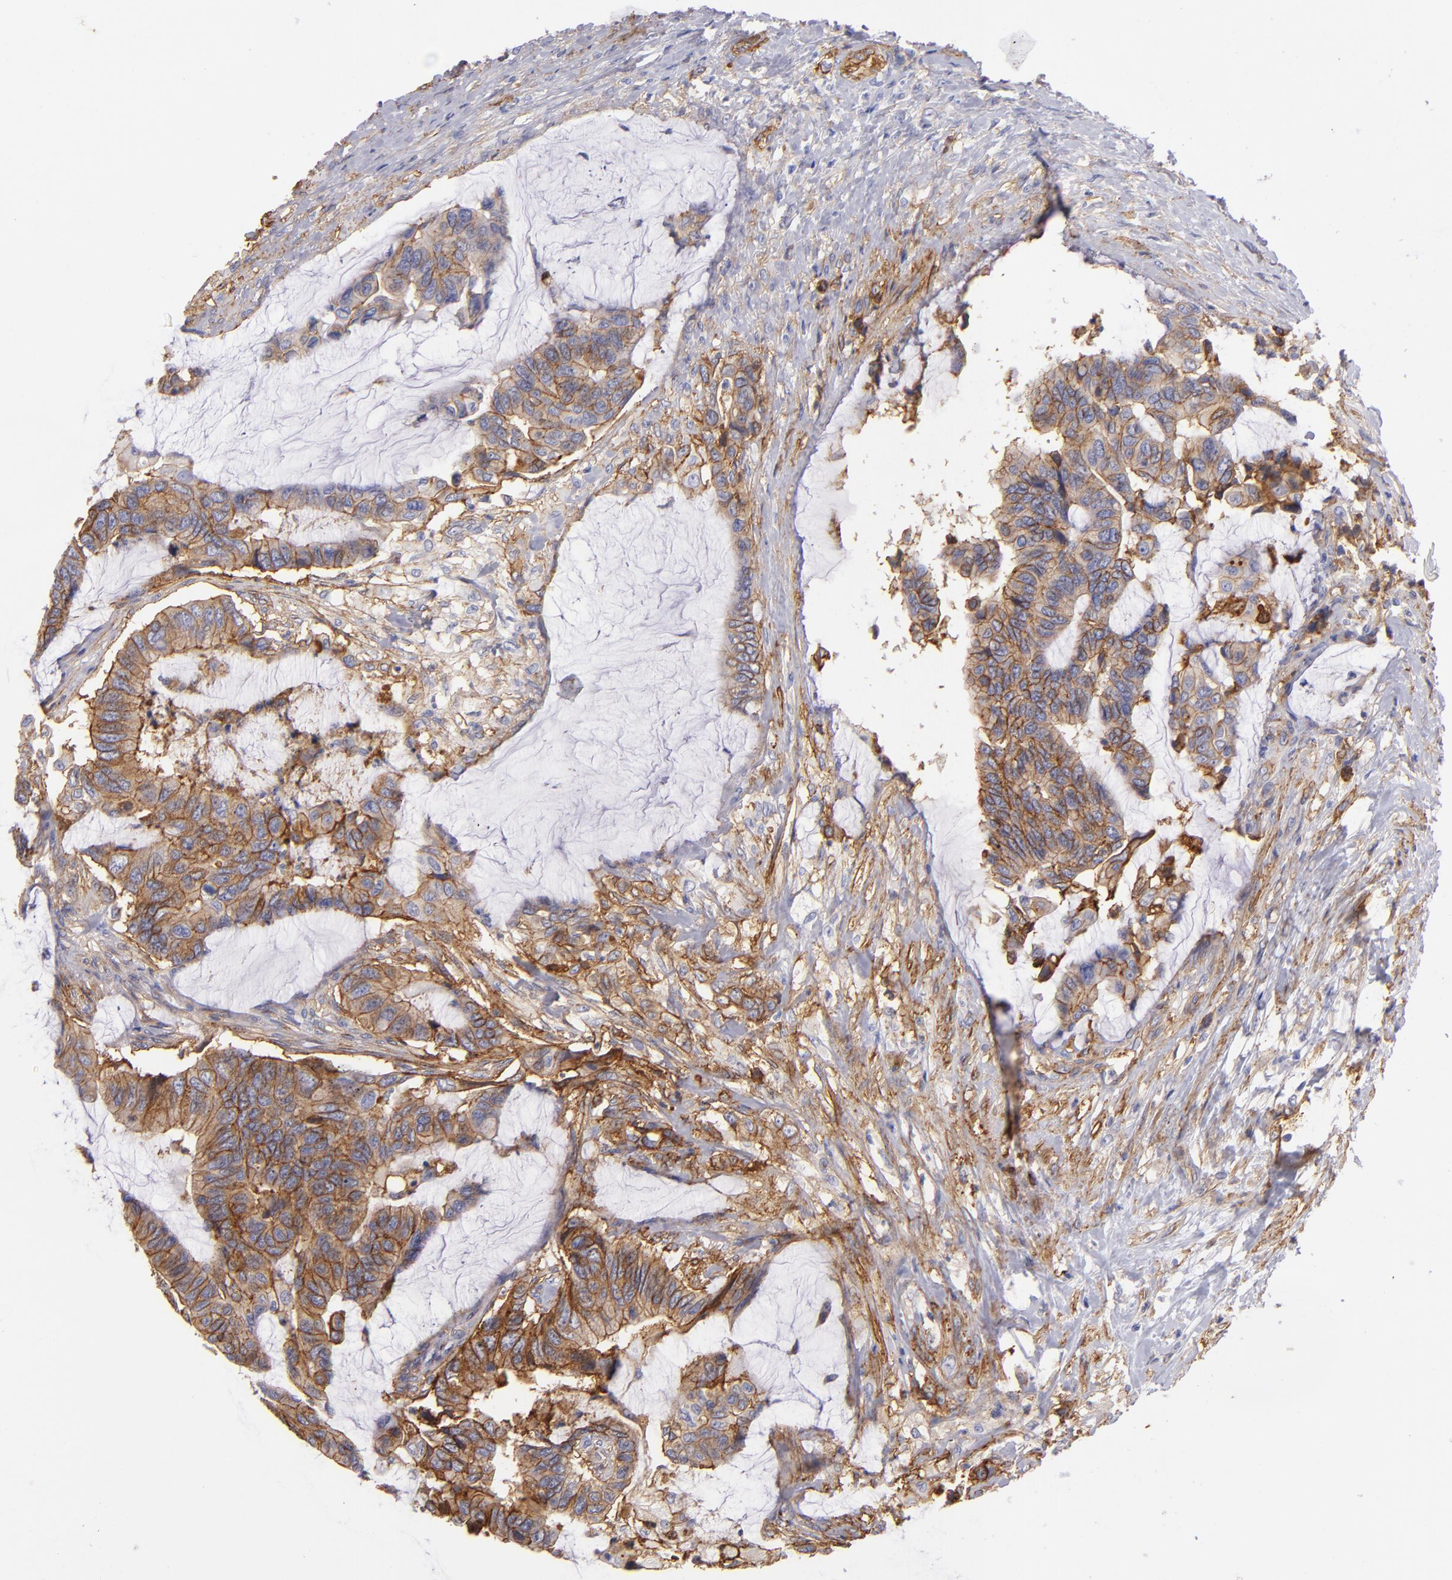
{"staining": {"intensity": "moderate", "quantity": ">75%", "location": "cytoplasmic/membranous"}, "tissue": "colorectal cancer", "cell_type": "Tumor cells", "image_type": "cancer", "snomed": [{"axis": "morphology", "description": "Adenocarcinoma, NOS"}, {"axis": "topography", "description": "Rectum"}], "caption": "Immunohistochemistry (DAB) staining of human colorectal cancer (adenocarcinoma) displays moderate cytoplasmic/membranous protein positivity in about >75% of tumor cells. The protein of interest is shown in brown color, while the nuclei are stained blue.", "gene": "CD151", "patient": {"sex": "female", "age": 59}}